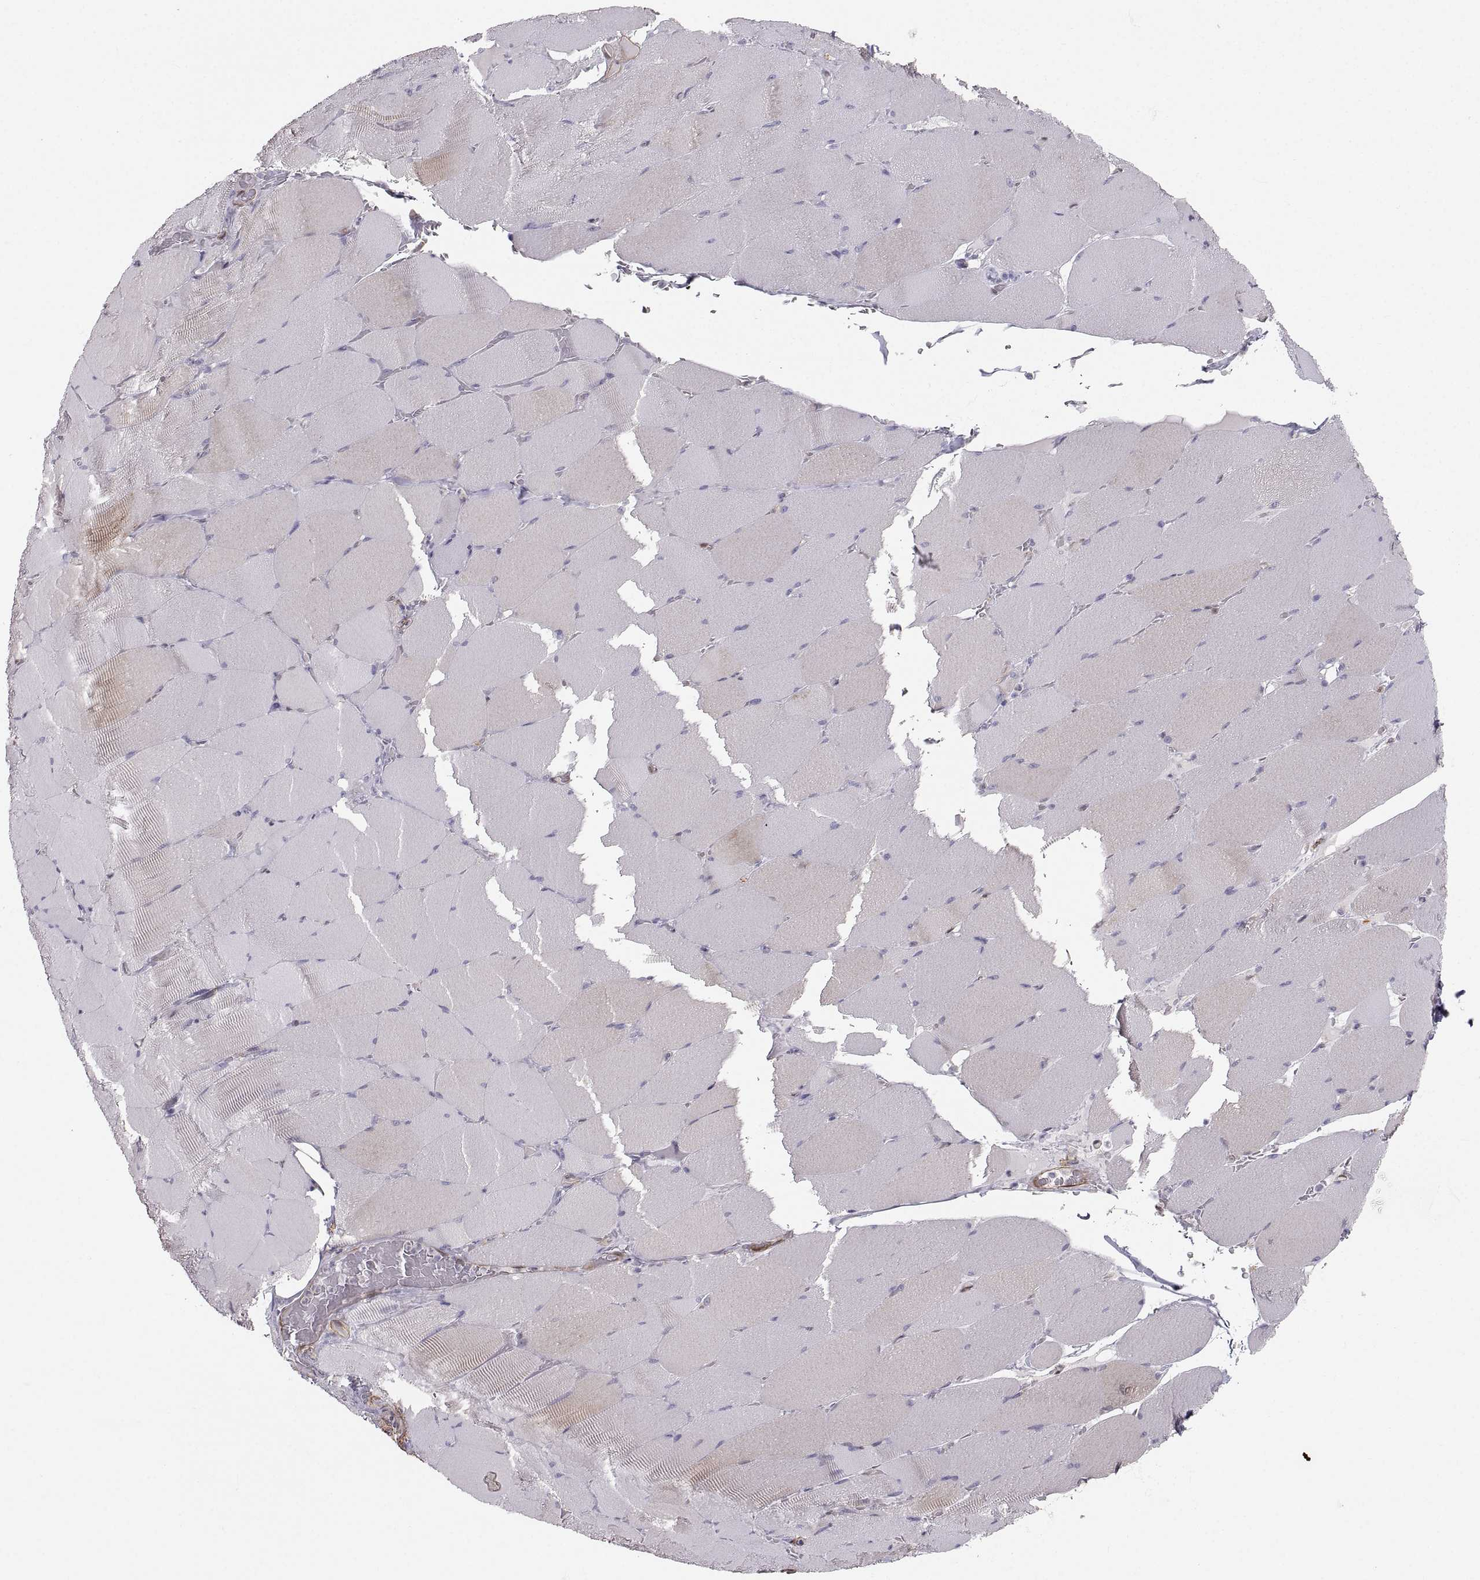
{"staining": {"intensity": "weak", "quantity": "<25%", "location": "cytoplasmic/membranous"}, "tissue": "skeletal muscle", "cell_type": "Myocytes", "image_type": "normal", "snomed": [{"axis": "morphology", "description": "Normal tissue, NOS"}, {"axis": "topography", "description": "Skeletal muscle"}], "caption": "Photomicrograph shows no significant protein positivity in myocytes of unremarkable skeletal muscle. The staining was performed using DAB to visualize the protein expression in brown, while the nuclei were stained in blue with hematoxylin (Magnification: 20x).", "gene": "PGM5", "patient": {"sex": "male", "age": 56}}